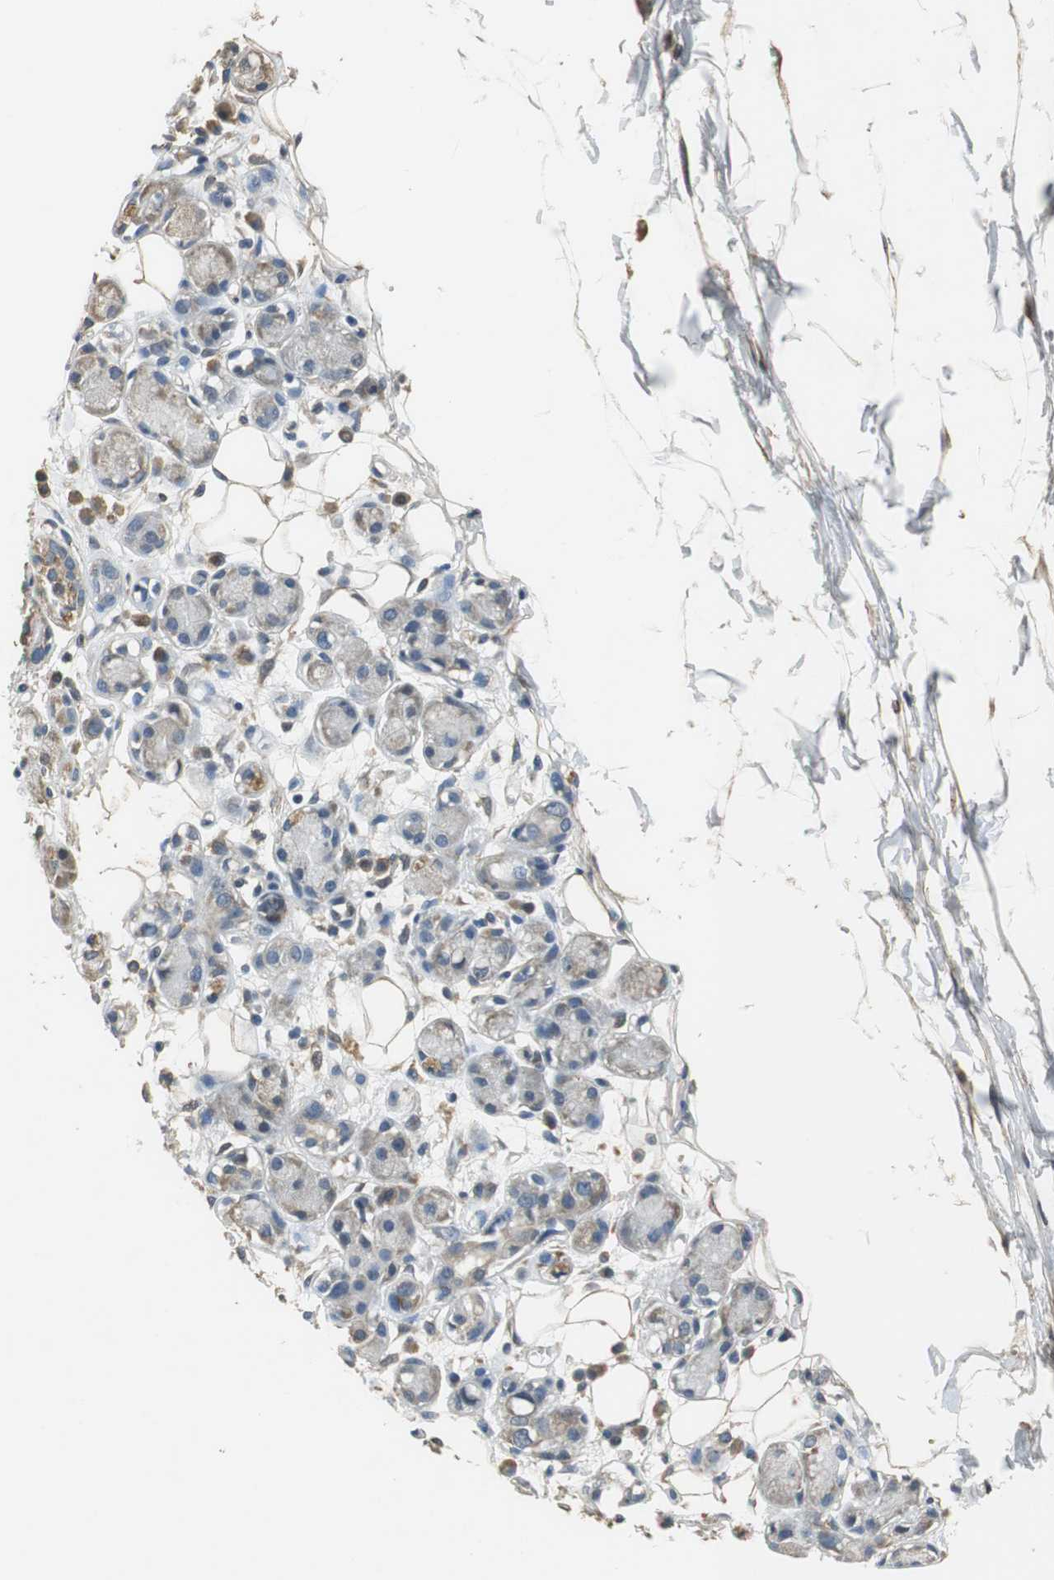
{"staining": {"intensity": "moderate", "quantity": ">75%", "location": "cytoplasmic/membranous"}, "tissue": "adipose tissue", "cell_type": "Adipocytes", "image_type": "normal", "snomed": [{"axis": "morphology", "description": "Normal tissue, NOS"}, {"axis": "morphology", "description": "Inflammation, NOS"}, {"axis": "topography", "description": "Vascular tissue"}, {"axis": "topography", "description": "Salivary gland"}], "caption": "Protein expression analysis of normal human adipose tissue reveals moderate cytoplasmic/membranous expression in approximately >75% of adipocytes.", "gene": "ALDH4A1", "patient": {"sex": "female", "age": 75}}